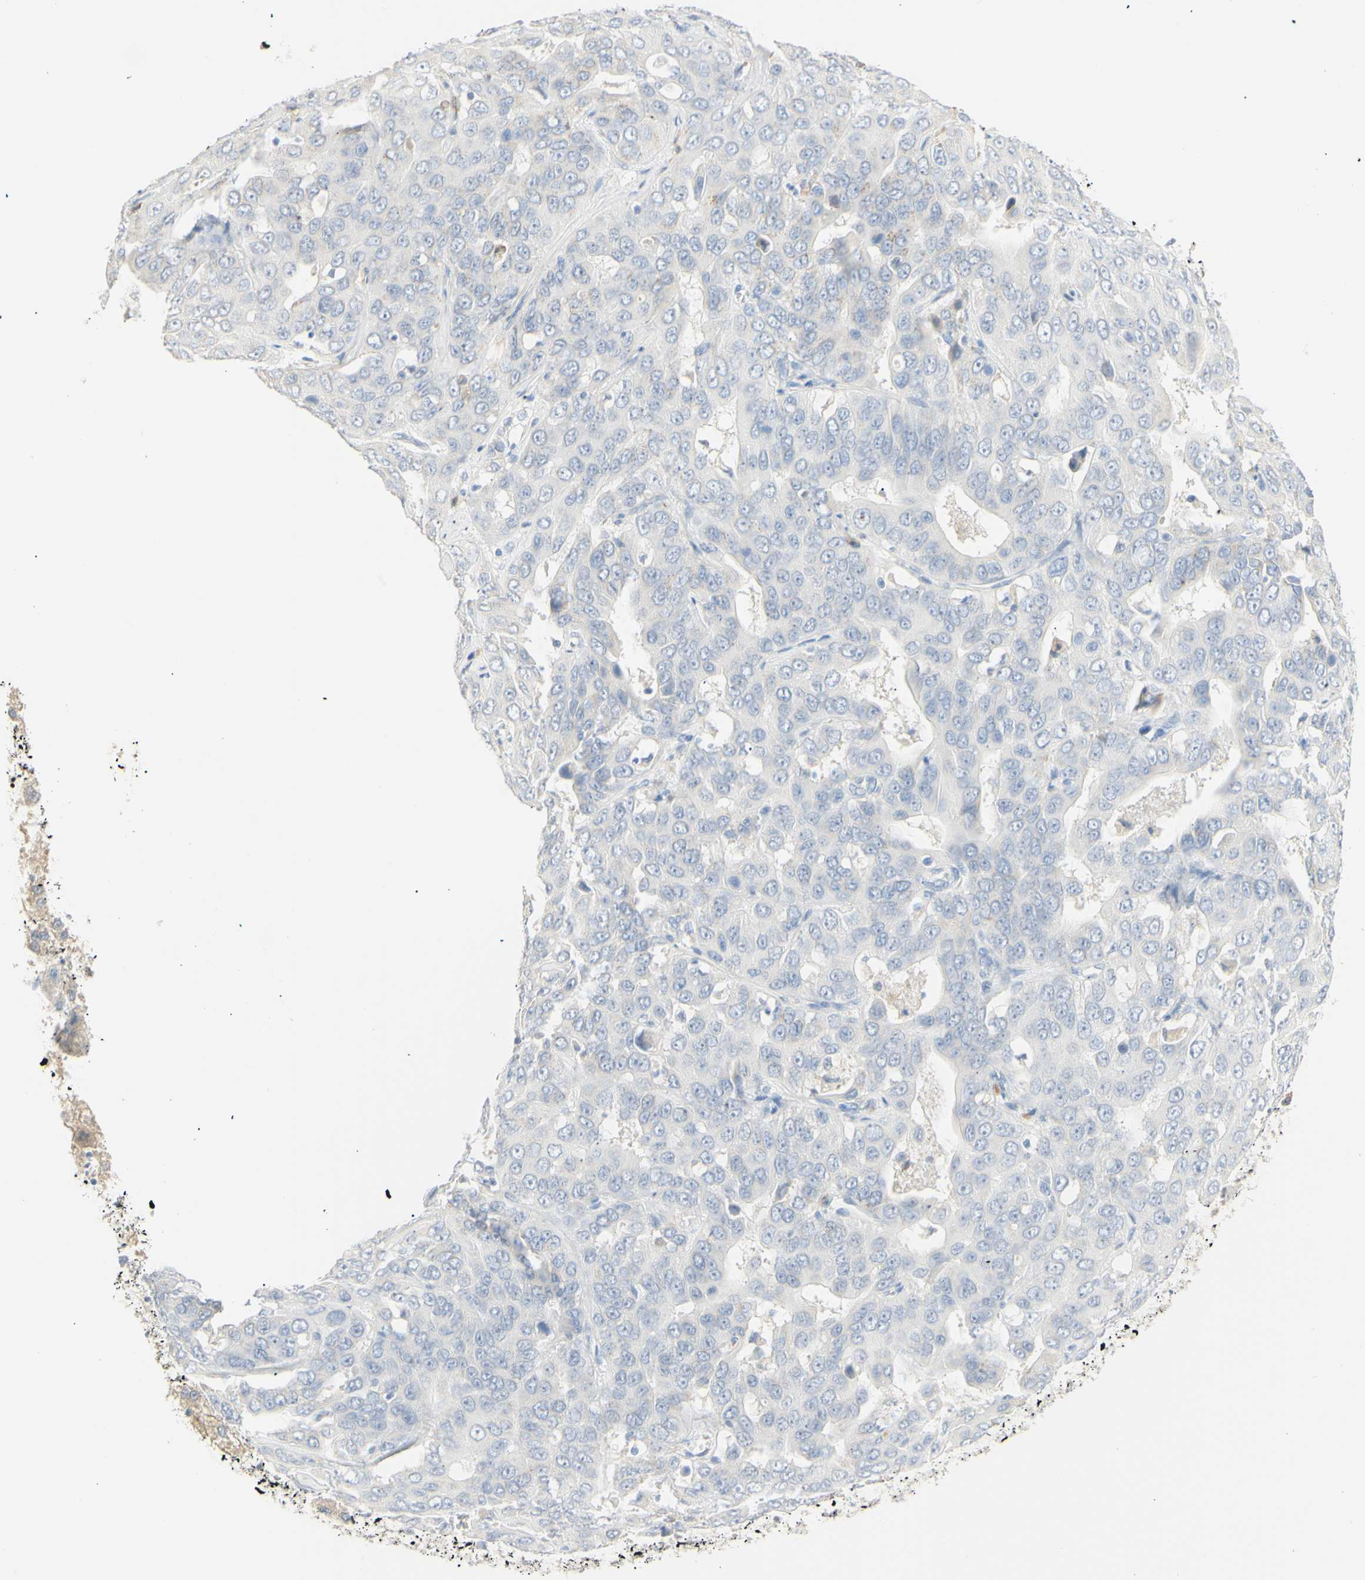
{"staining": {"intensity": "negative", "quantity": "none", "location": "none"}, "tissue": "liver cancer", "cell_type": "Tumor cells", "image_type": "cancer", "snomed": [{"axis": "morphology", "description": "Cholangiocarcinoma"}, {"axis": "topography", "description": "Liver"}], "caption": "Immunohistochemical staining of liver cholangiocarcinoma demonstrates no significant staining in tumor cells. The staining is performed using DAB brown chromogen with nuclei counter-stained in using hematoxylin.", "gene": "B4GALNT3", "patient": {"sex": "female", "age": 52}}